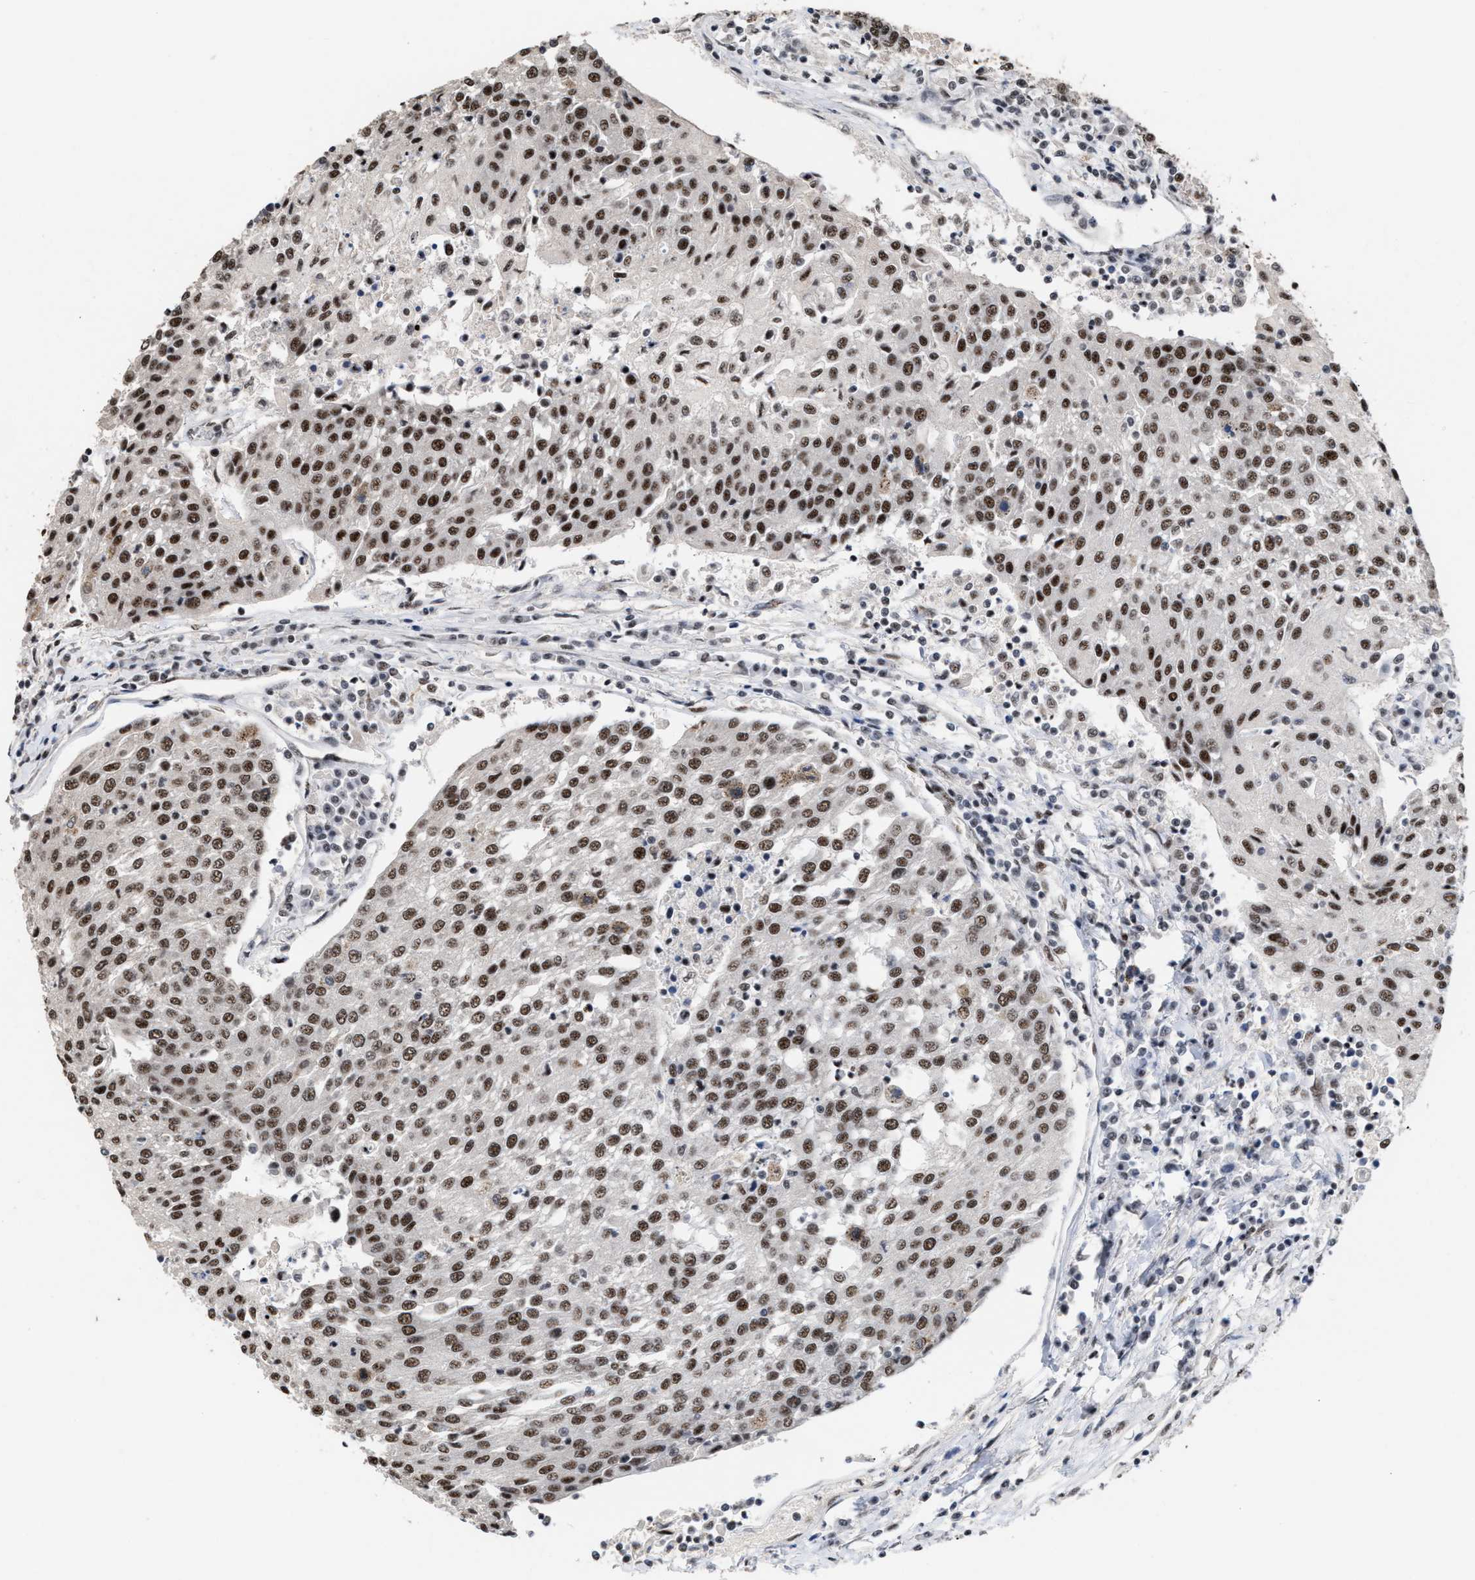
{"staining": {"intensity": "strong", "quantity": ">75%", "location": "nuclear"}, "tissue": "urothelial cancer", "cell_type": "Tumor cells", "image_type": "cancer", "snomed": [{"axis": "morphology", "description": "Urothelial carcinoma, High grade"}, {"axis": "topography", "description": "Urinary bladder"}], "caption": "High-grade urothelial carcinoma was stained to show a protein in brown. There is high levels of strong nuclear staining in approximately >75% of tumor cells.", "gene": "EIF4A3", "patient": {"sex": "female", "age": 85}}